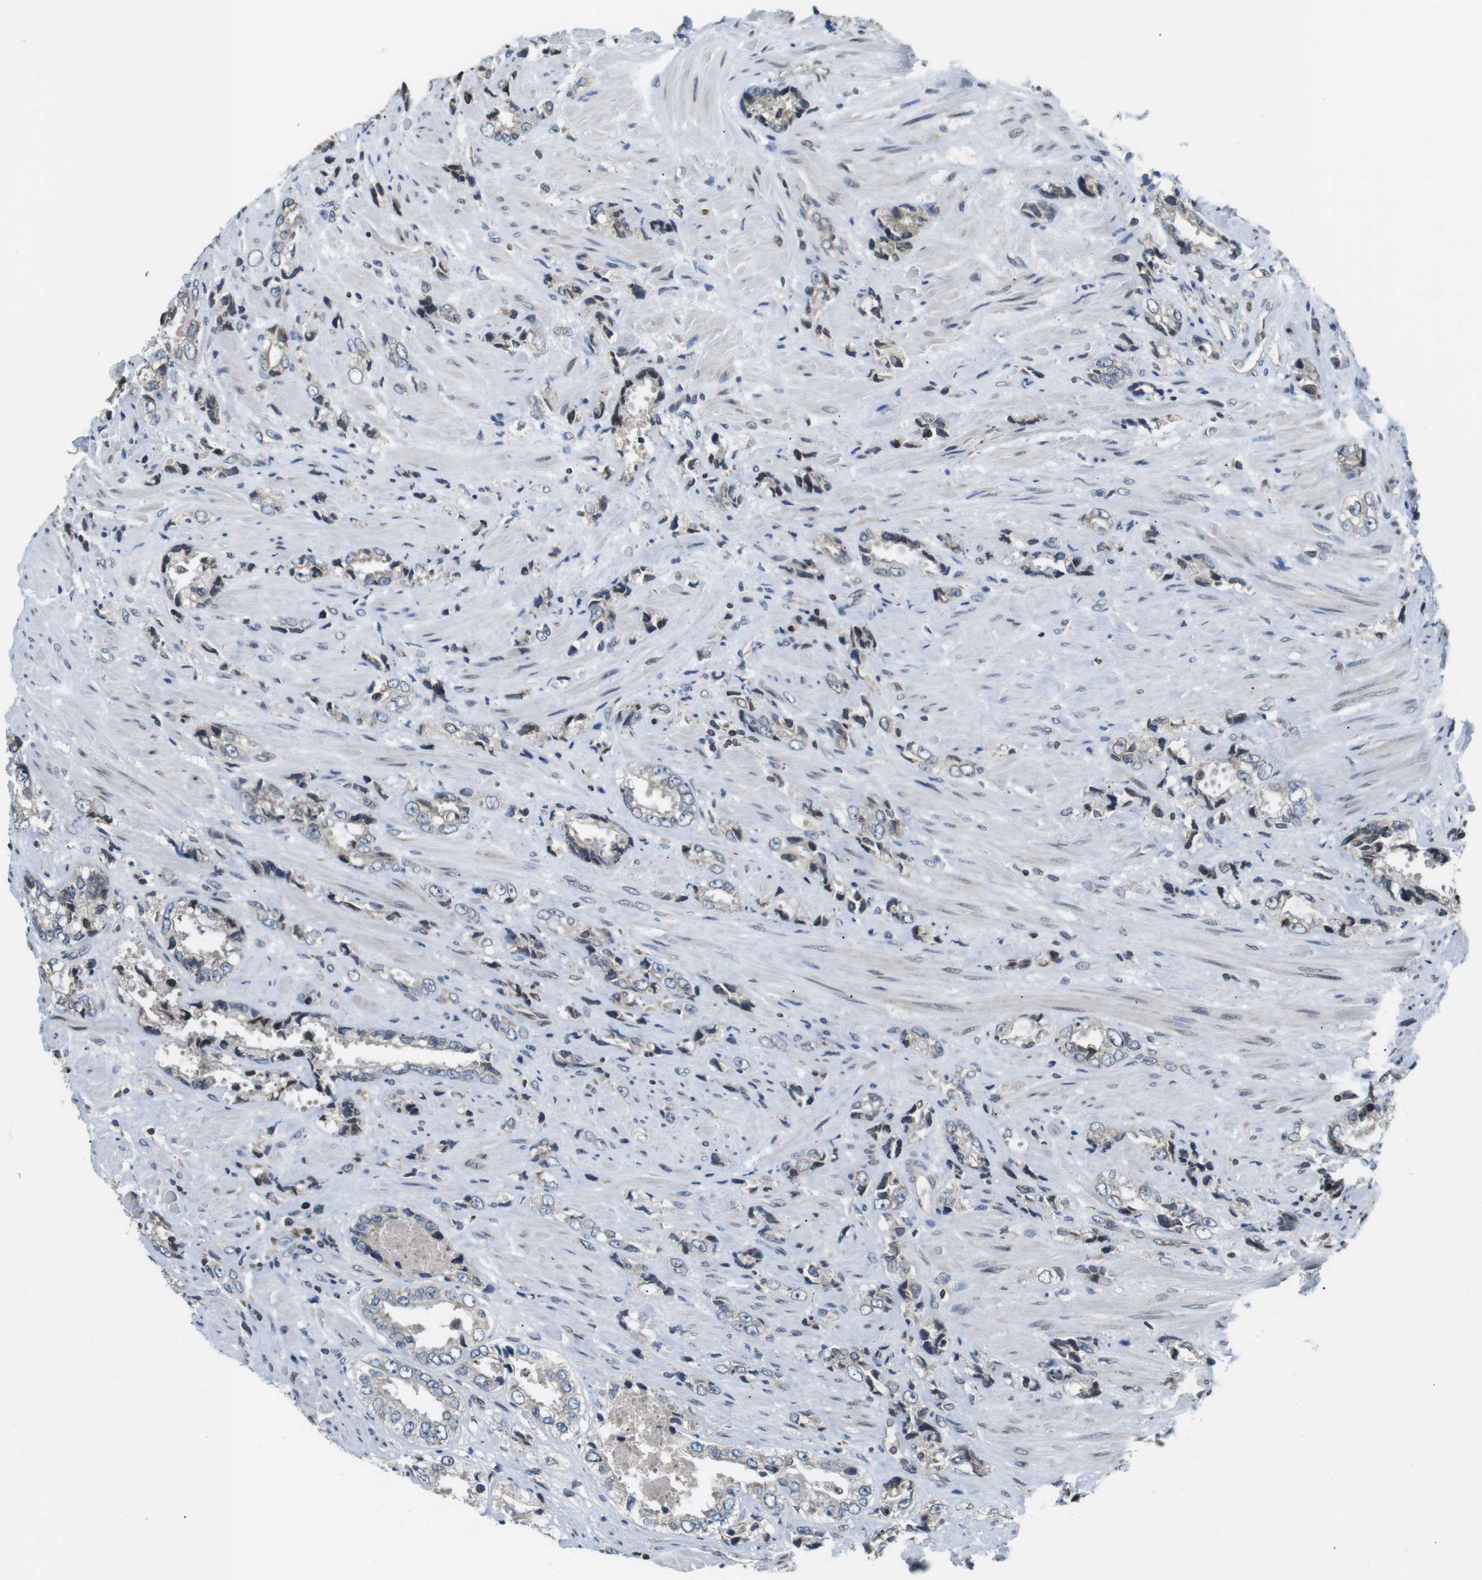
{"staining": {"intensity": "negative", "quantity": "none", "location": "none"}, "tissue": "prostate cancer", "cell_type": "Tumor cells", "image_type": "cancer", "snomed": [{"axis": "morphology", "description": "Adenocarcinoma, High grade"}, {"axis": "topography", "description": "Prostate"}], "caption": "High power microscopy histopathology image of an IHC micrograph of prostate cancer (high-grade adenocarcinoma), revealing no significant staining in tumor cells.", "gene": "TMX4", "patient": {"sex": "male", "age": 61}}